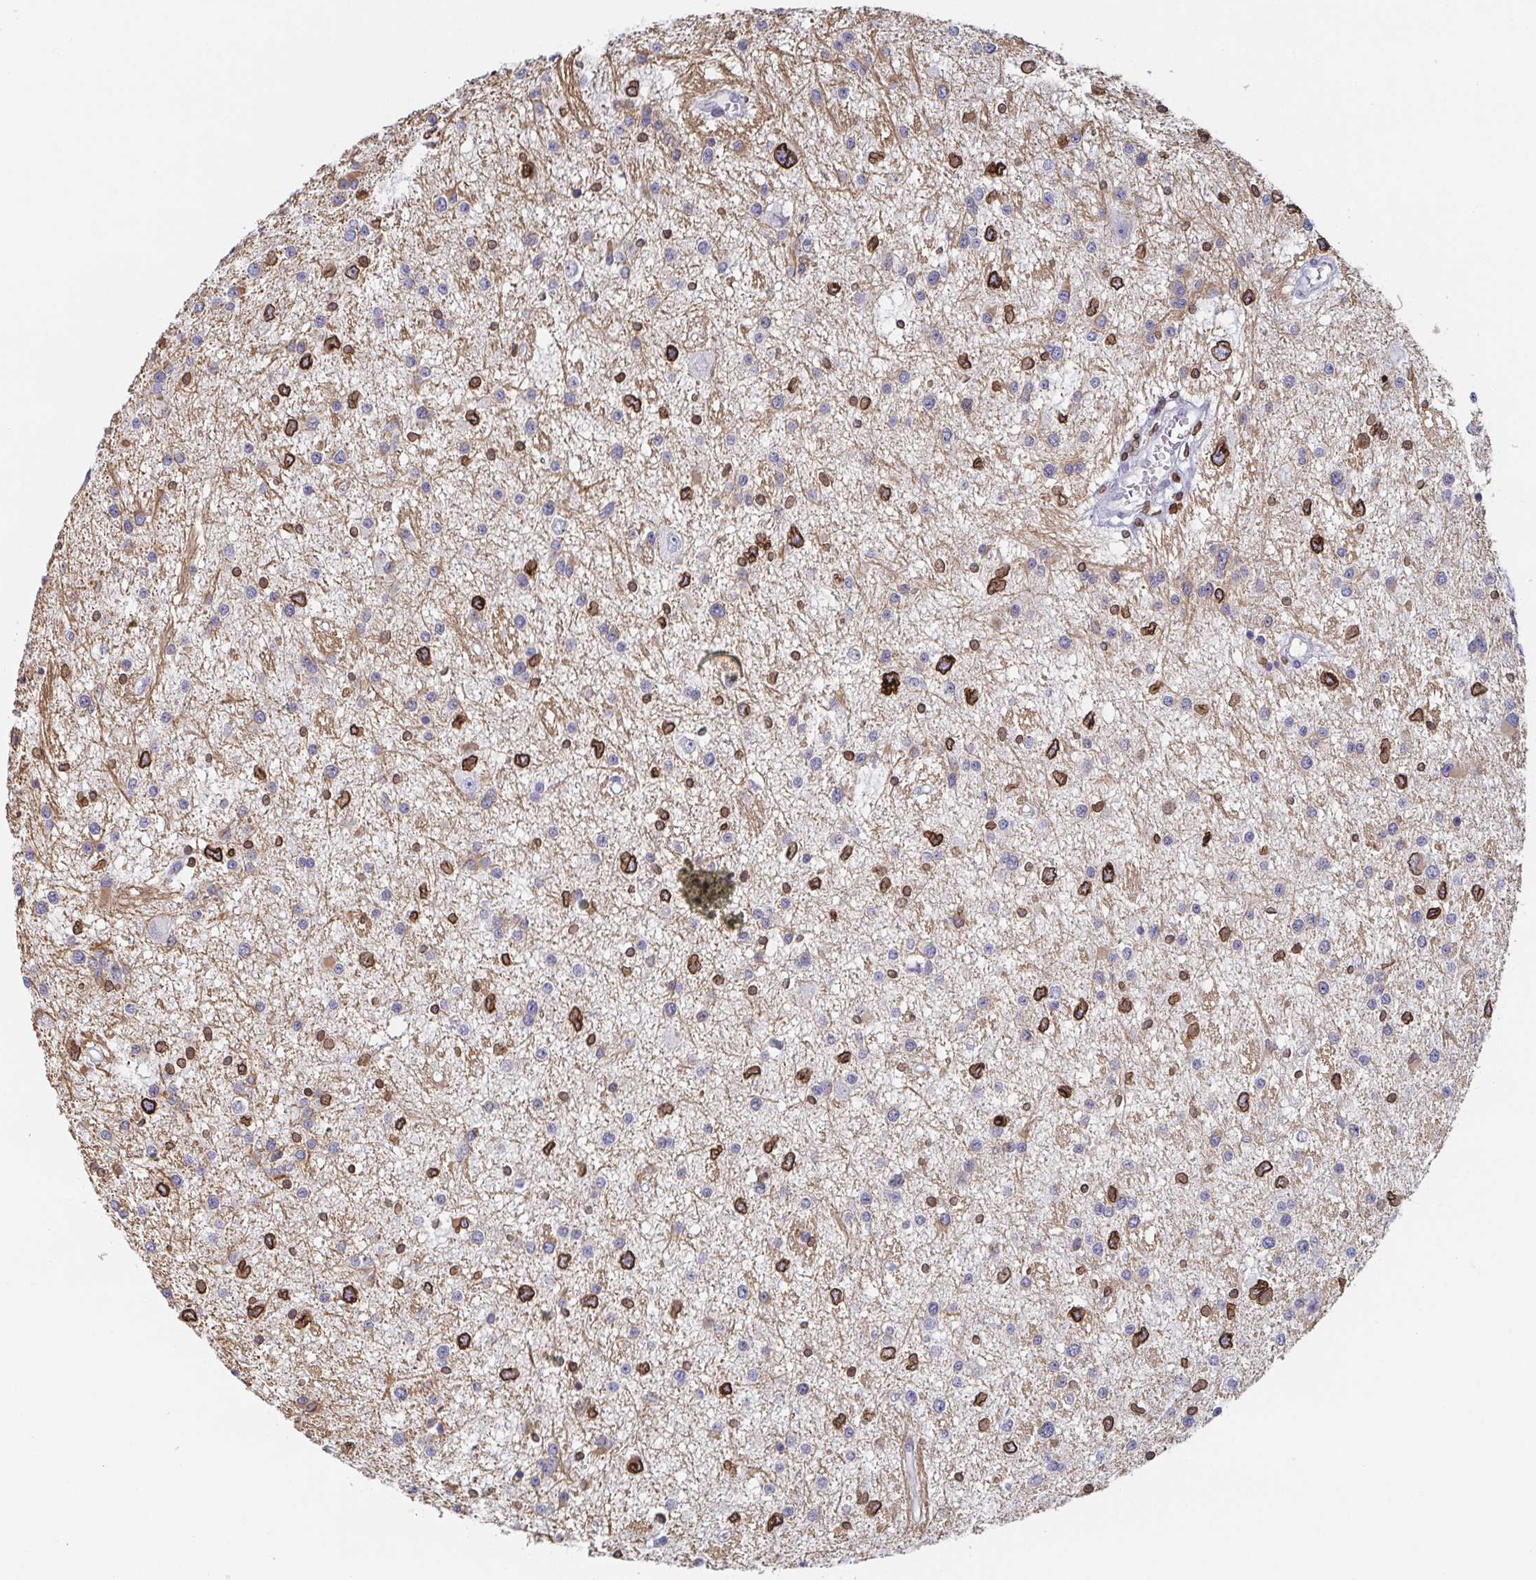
{"staining": {"intensity": "strong", "quantity": "<25%", "location": "cytoplasmic/membranous,nuclear"}, "tissue": "glioma", "cell_type": "Tumor cells", "image_type": "cancer", "snomed": [{"axis": "morphology", "description": "Glioma, malignant, High grade"}, {"axis": "topography", "description": "Brain"}], "caption": "This histopathology image shows immunohistochemistry (IHC) staining of high-grade glioma (malignant), with medium strong cytoplasmic/membranous and nuclear expression in about <25% of tumor cells.", "gene": "BTBD7", "patient": {"sex": "male", "age": 54}}